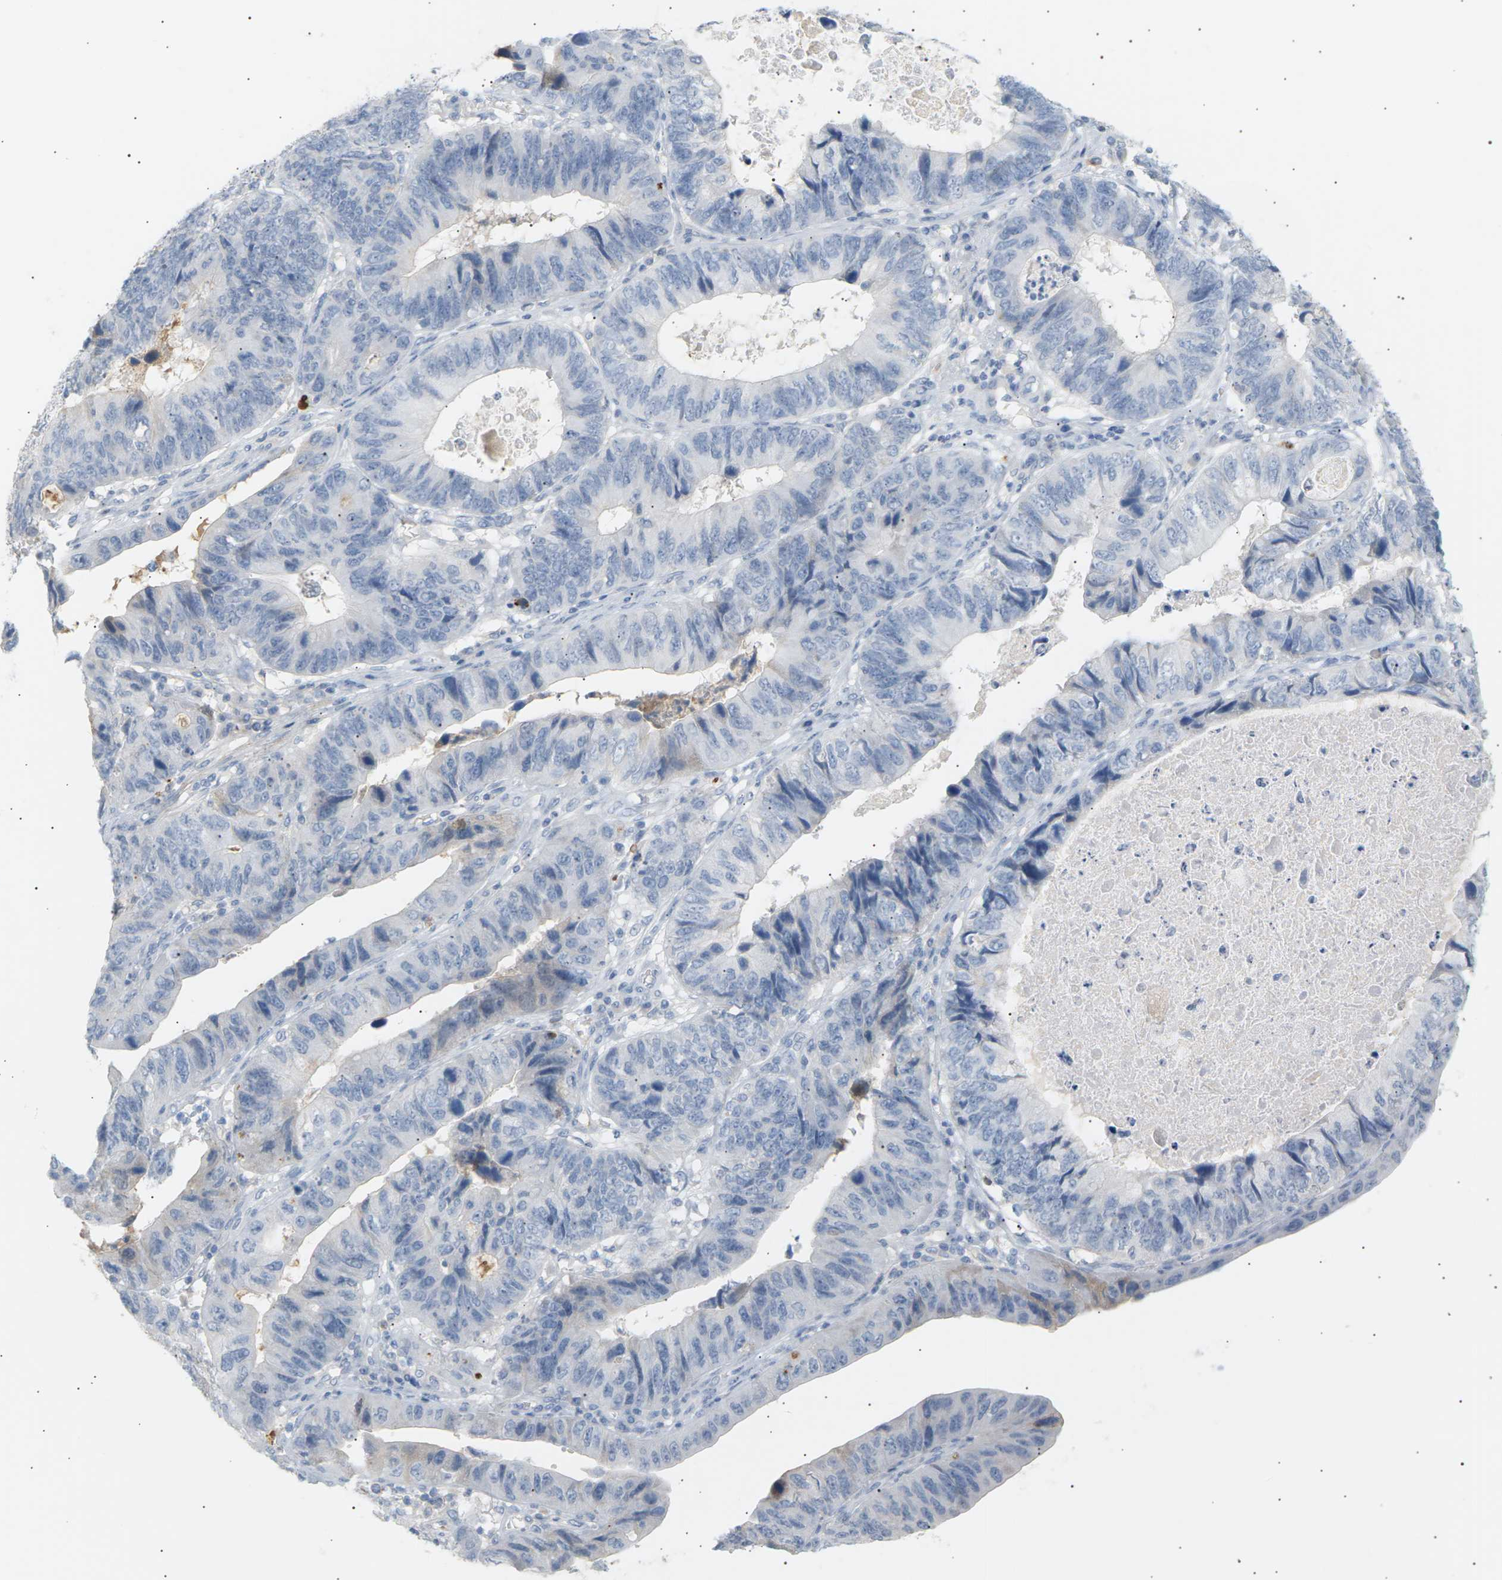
{"staining": {"intensity": "negative", "quantity": "none", "location": "none"}, "tissue": "stomach cancer", "cell_type": "Tumor cells", "image_type": "cancer", "snomed": [{"axis": "morphology", "description": "Adenocarcinoma, NOS"}, {"axis": "topography", "description": "Stomach"}], "caption": "Tumor cells are negative for protein expression in human stomach cancer. Brightfield microscopy of immunohistochemistry (IHC) stained with DAB (3,3'-diaminobenzidine) (brown) and hematoxylin (blue), captured at high magnification.", "gene": "CLU", "patient": {"sex": "male", "age": 59}}